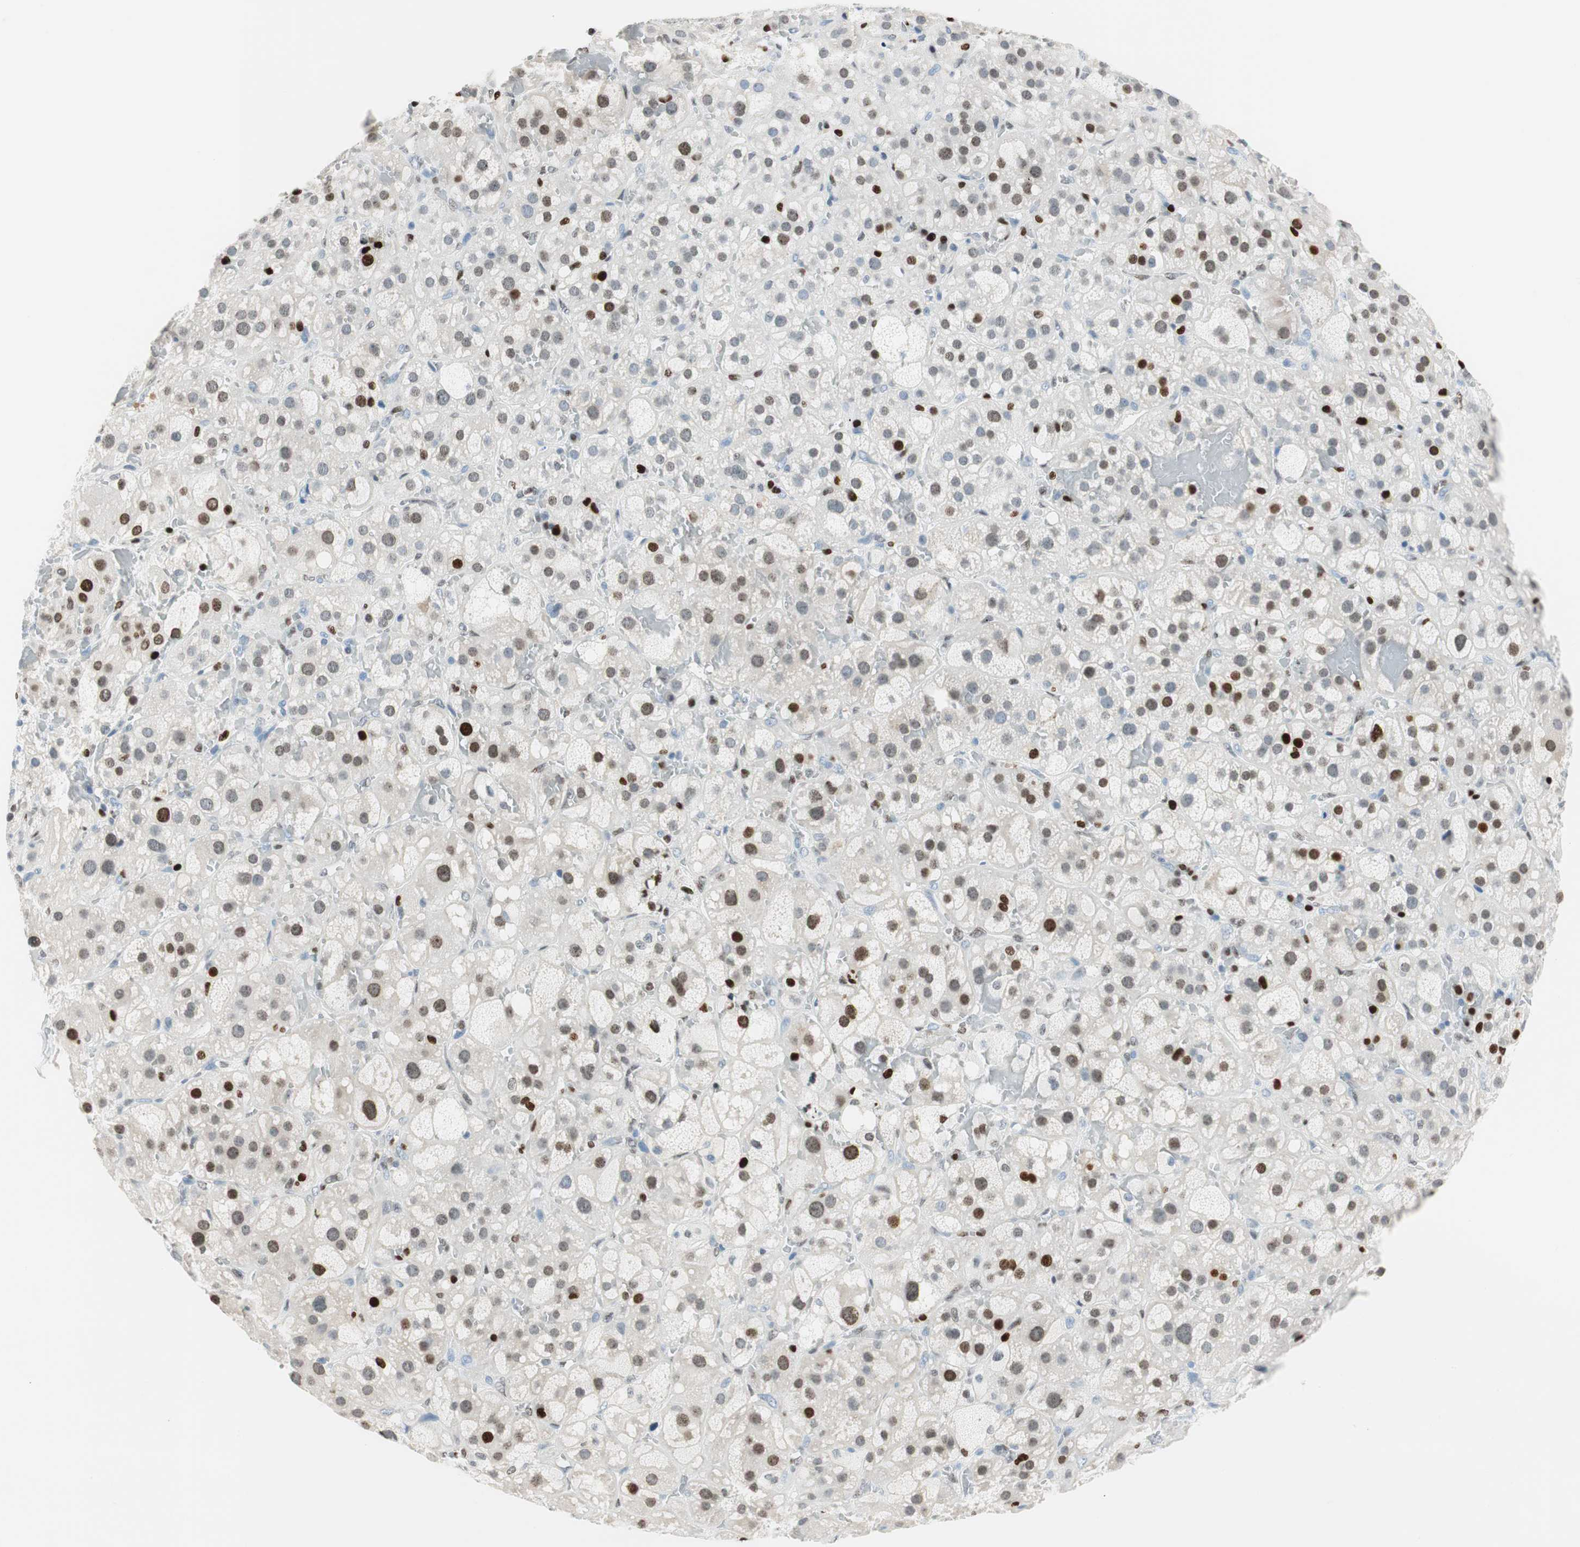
{"staining": {"intensity": "strong", "quantity": "<25%", "location": "nuclear"}, "tissue": "adrenal gland", "cell_type": "Glandular cells", "image_type": "normal", "snomed": [{"axis": "morphology", "description": "Normal tissue, NOS"}, {"axis": "topography", "description": "Adrenal gland"}], "caption": "This histopathology image displays unremarkable adrenal gland stained with immunohistochemistry to label a protein in brown. The nuclear of glandular cells show strong positivity for the protein. Nuclei are counter-stained blue.", "gene": "EZH2", "patient": {"sex": "female", "age": 47}}